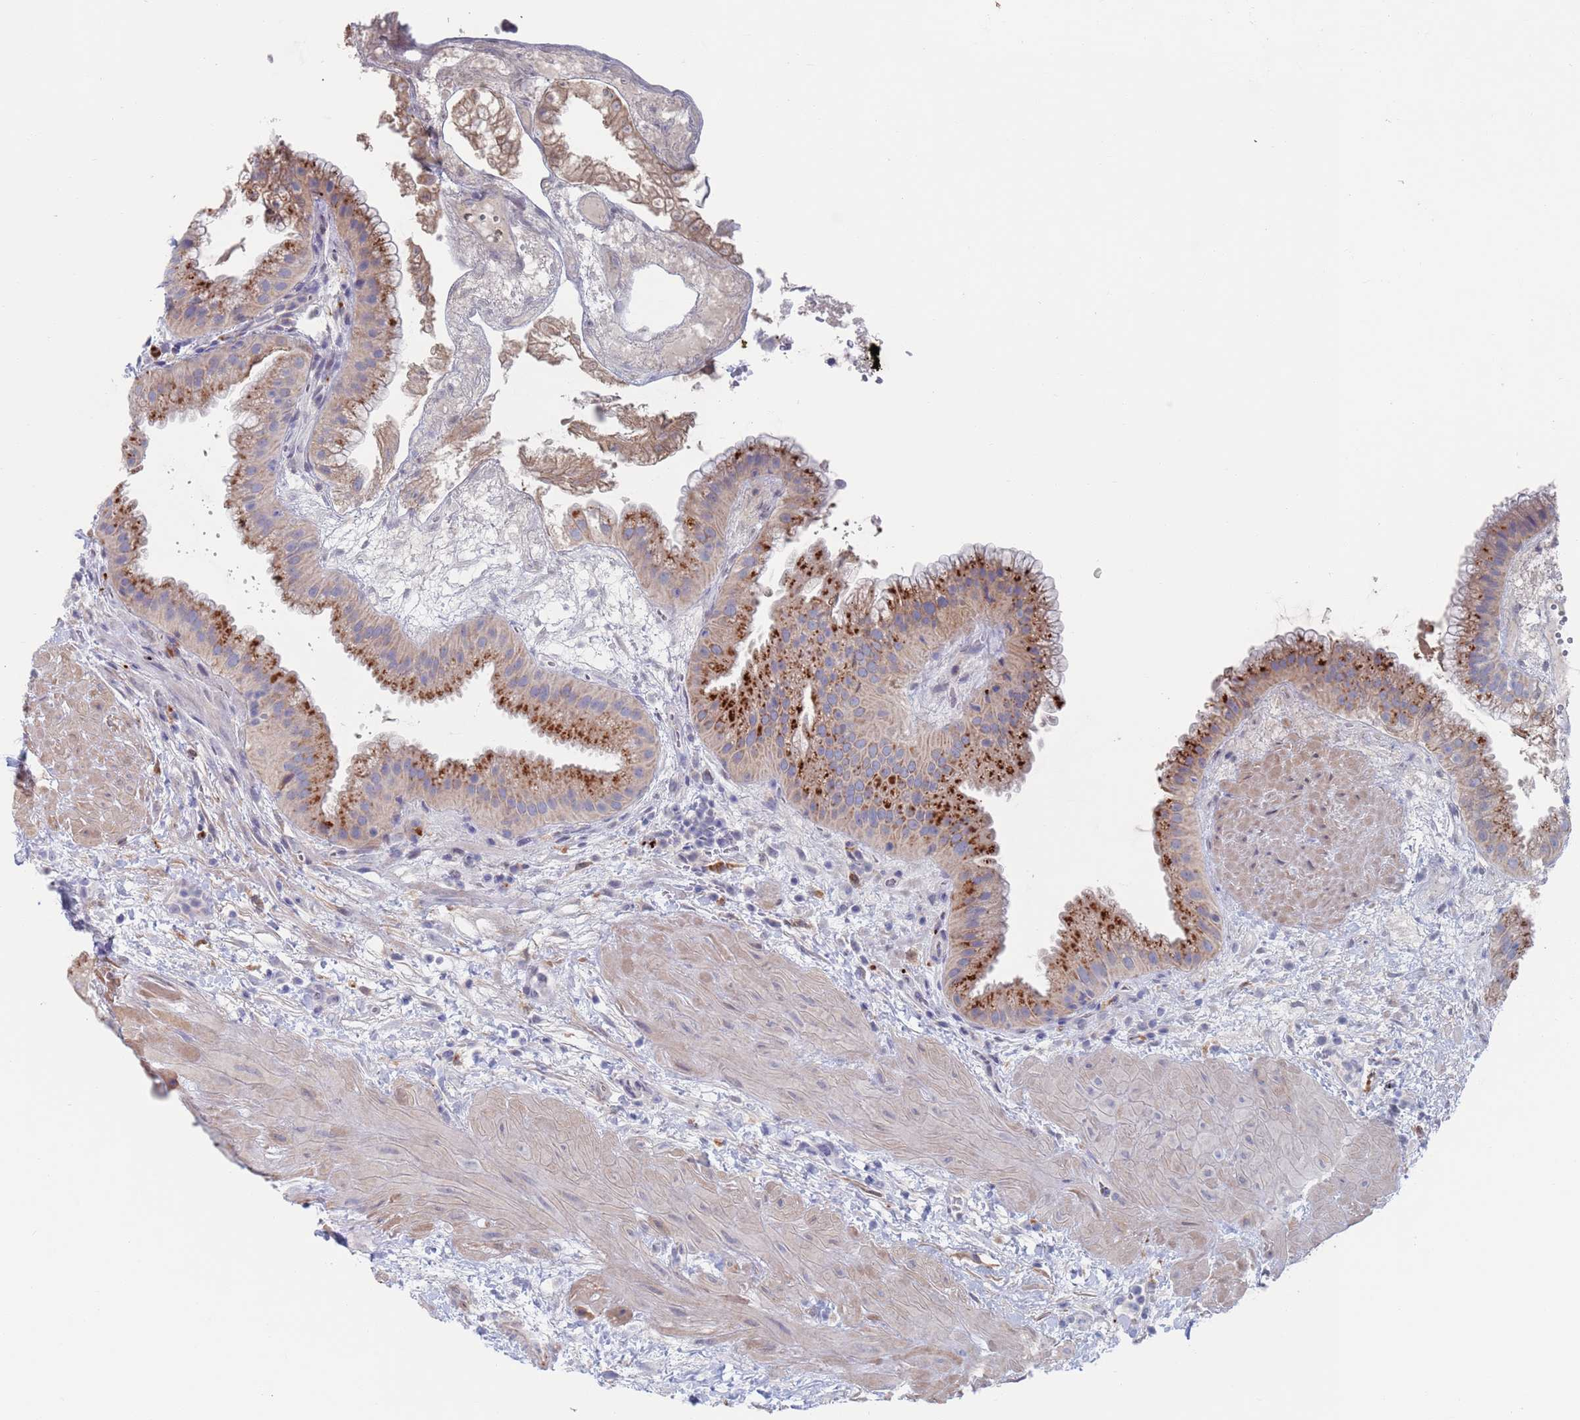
{"staining": {"intensity": "strong", "quantity": ">75%", "location": "cytoplasmic/membranous"}, "tissue": "gallbladder", "cell_type": "Glandular cells", "image_type": "normal", "snomed": [{"axis": "morphology", "description": "Normal tissue, NOS"}, {"axis": "topography", "description": "Gallbladder"}], "caption": "An immunohistochemistry image of normal tissue is shown. Protein staining in brown labels strong cytoplasmic/membranous positivity in gallbladder within glandular cells.", "gene": "FUCA1", "patient": {"sex": "female", "age": 64}}